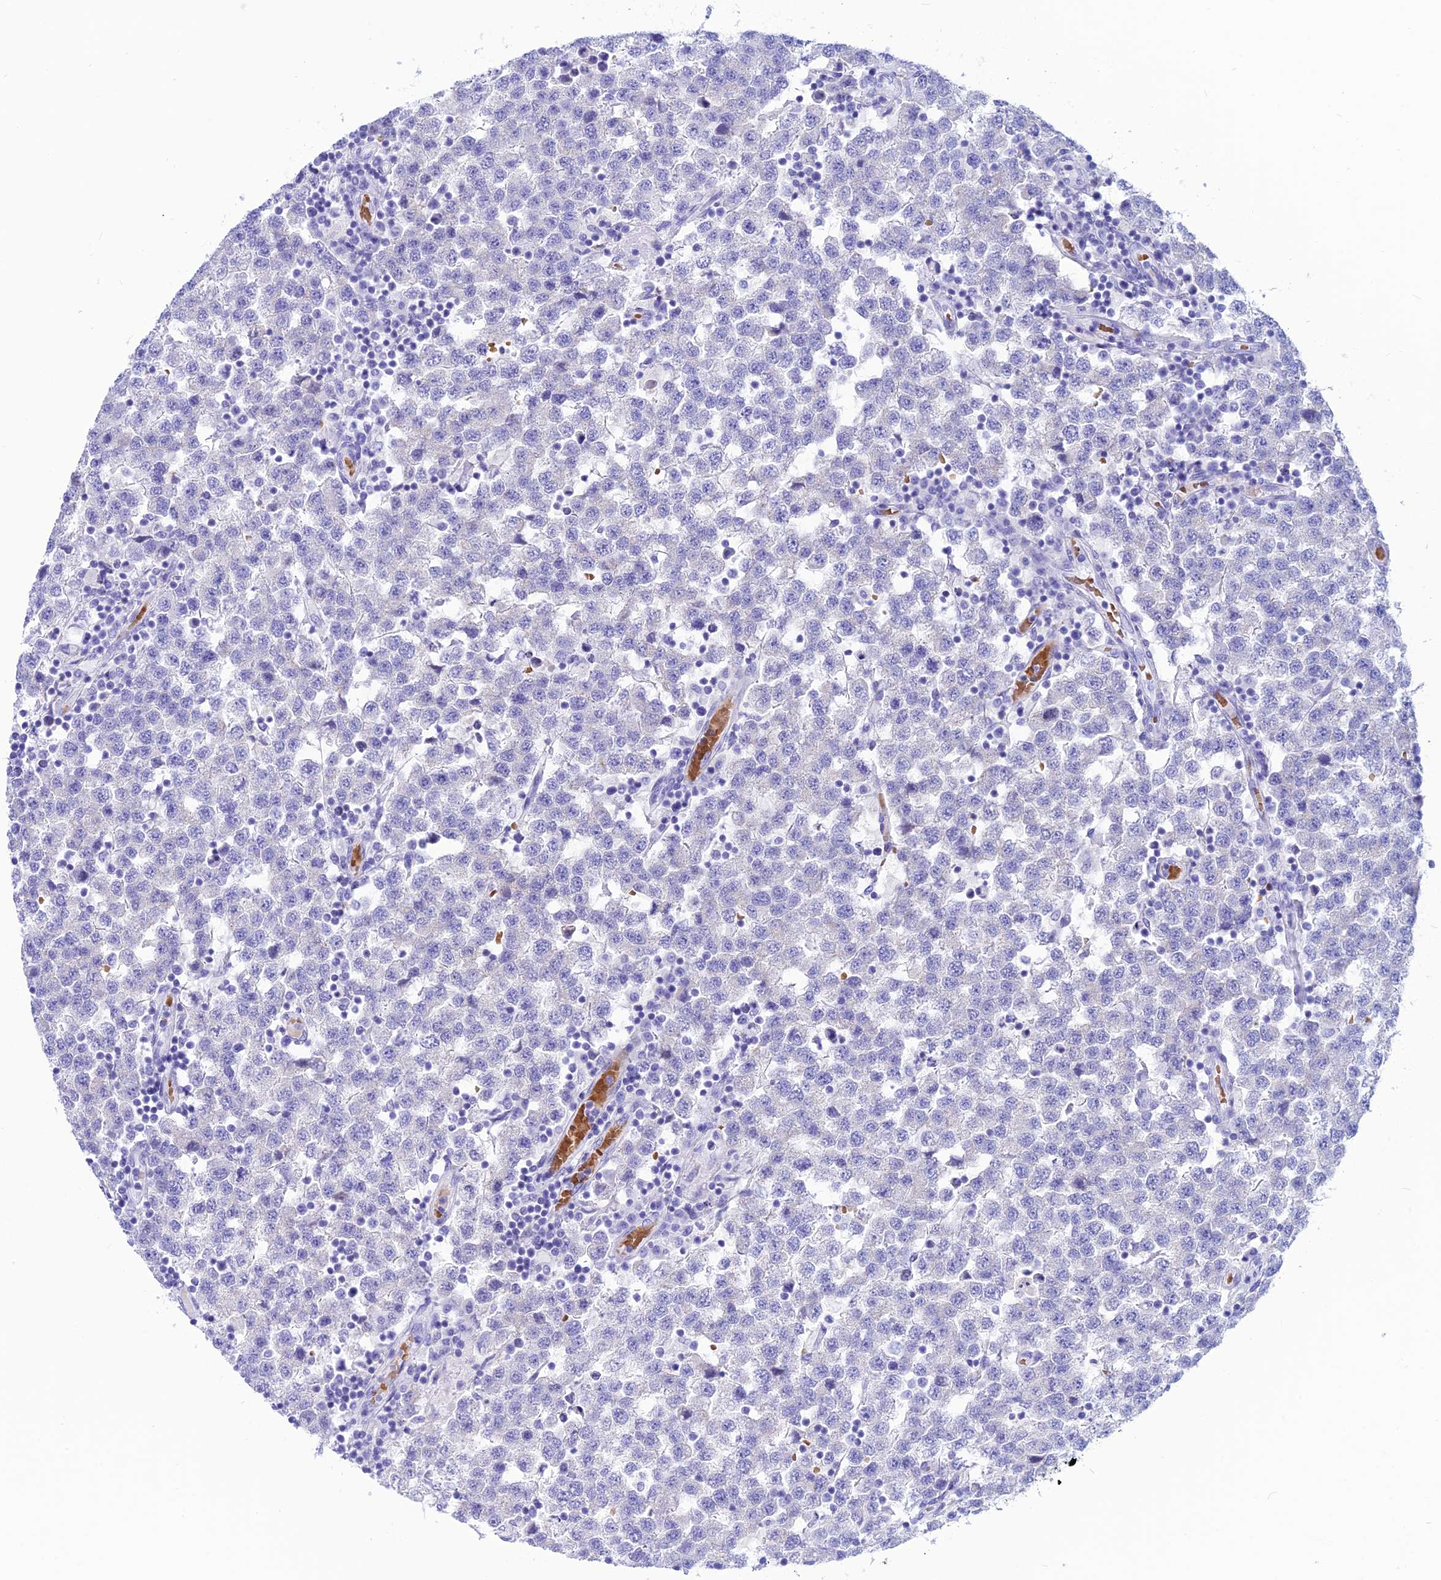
{"staining": {"intensity": "negative", "quantity": "none", "location": "none"}, "tissue": "testis cancer", "cell_type": "Tumor cells", "image_type": "cancer", "snomed": [{"axis": "morphology", "description": "Seminoma, NOS"}, {"axis": "topography", "description": "Testis"}], "caption": "Immunohistochemical staining of testis seminoma shows no significant expression in tumor cells. Brightfield microscopy of immunohistochemistry stained with DAB (brown) and hematoxylin (blue), captured at high magnification.", "gene": "GLYATL1", "patient": {"sex": "male", "age": 34}}